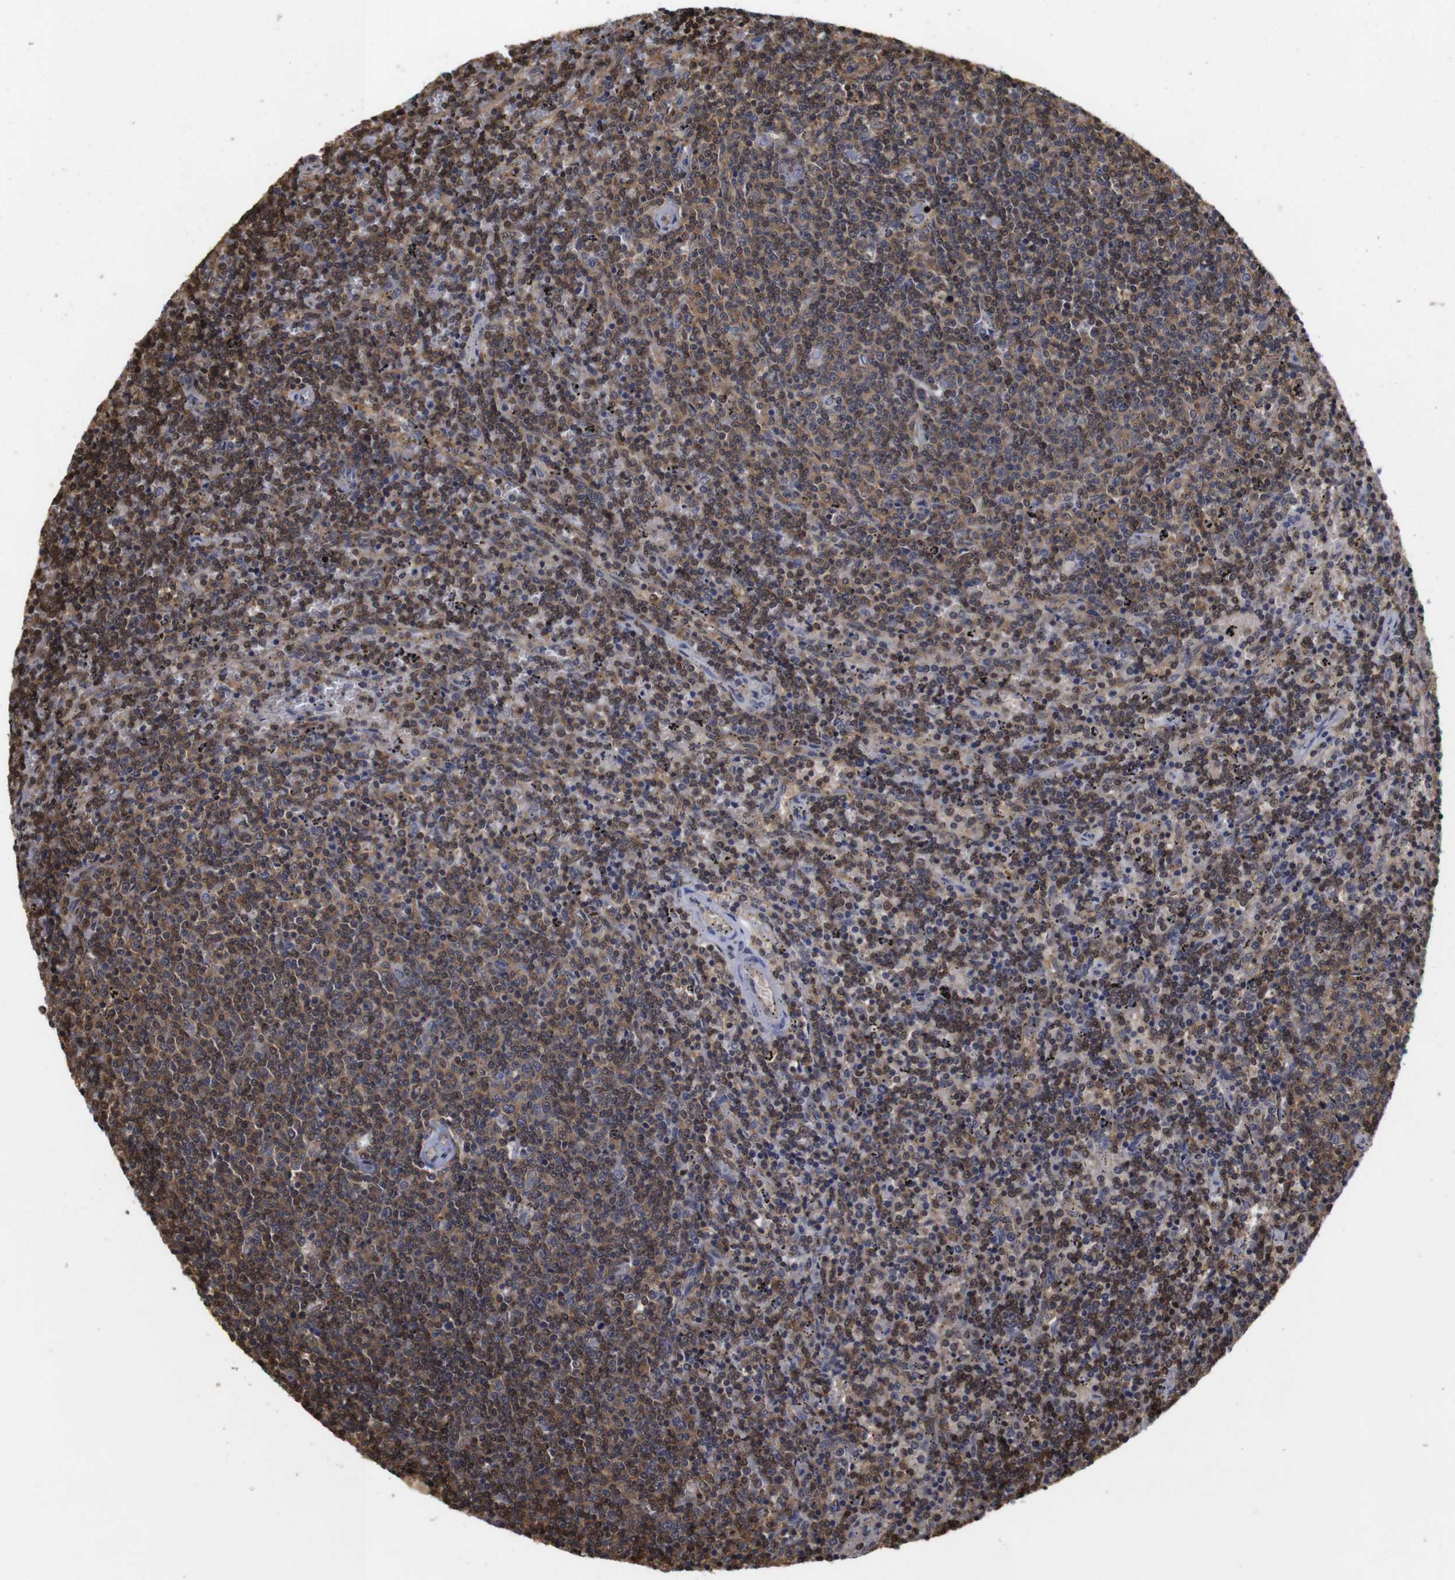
{"staining": {"intensity": "moderate", "quantity": ">75%", "location": "cytoplasmic/membranous,nuclear"}, "tissue": "lymphoma", "cell_type": "Tumor cells", "image_type": "cancer", "snomed": [{"axis": "morphology", "description": "Malignant lymphoma, non-Hodgkin's type, Low grade"}, {"axis": "topography", "description": "Spleen"}], "caption": "Human malignant lymphoma, non-Hodgkin's type (low-grade) stained with a brown dye displays moderate cytoplasmic/membranous and nuclear positive expression in approximately >75% of tumor cells.", "gene": "SUMO3", "patient": {"sex": "female", "age": 50}}